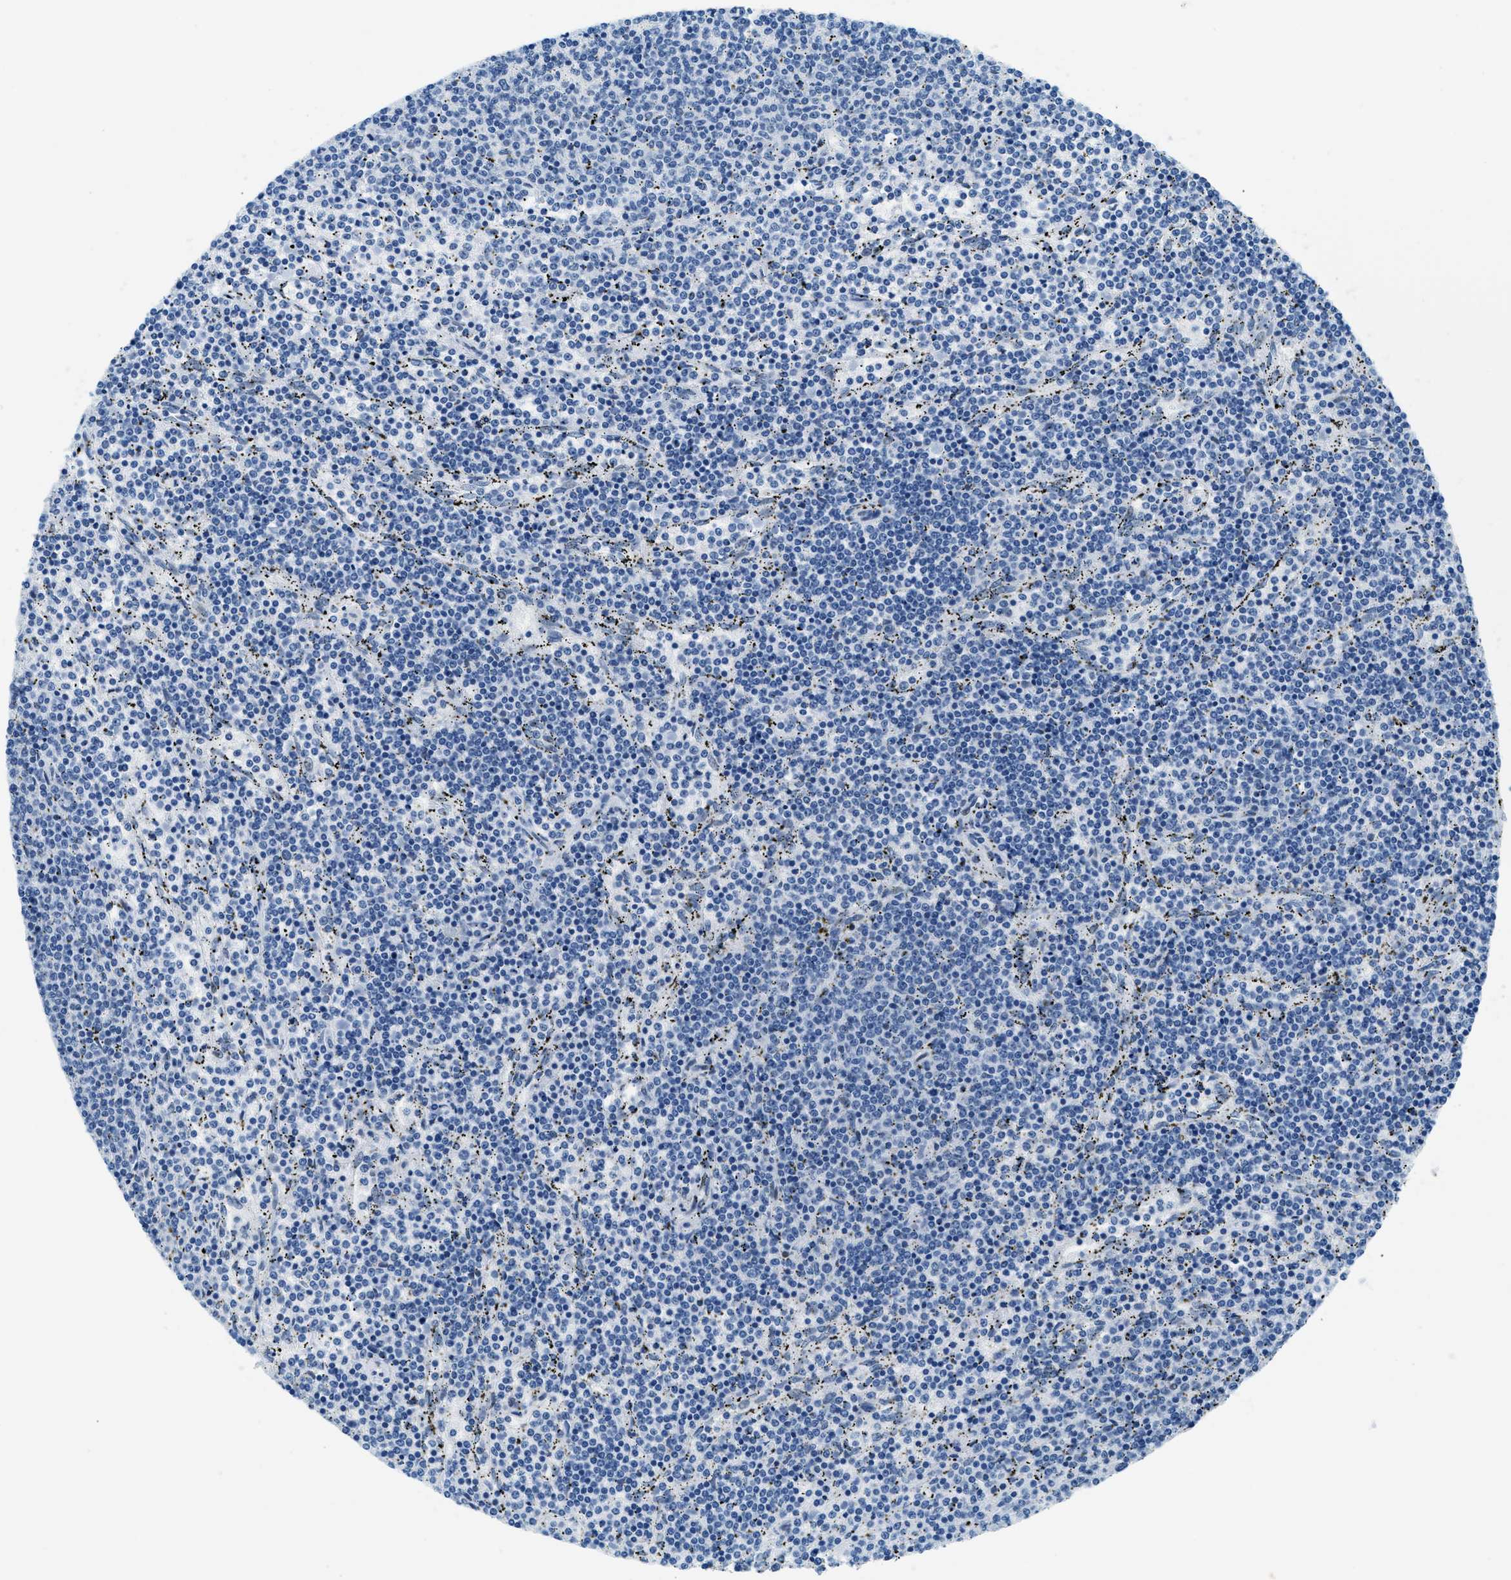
{"staining": {"intensity": "negative", "quantity": "none", "location": "none"}, "tissue": "lymphoma", "cell_type": "Tumor cells", "image_type": "cancer", "snomed": [{"axis": "morphology", "description": "Malignant lymphoma, non-Hodgkin's type, Low grade"}, {"axis": "topography", "description": "Spleen"}], "caption": "Micrograph shows no protein expression in tumor cells of lymphoma tissue.", "gene": "PLA2G2A", "patient": {"sex": "female", "age": 50}}